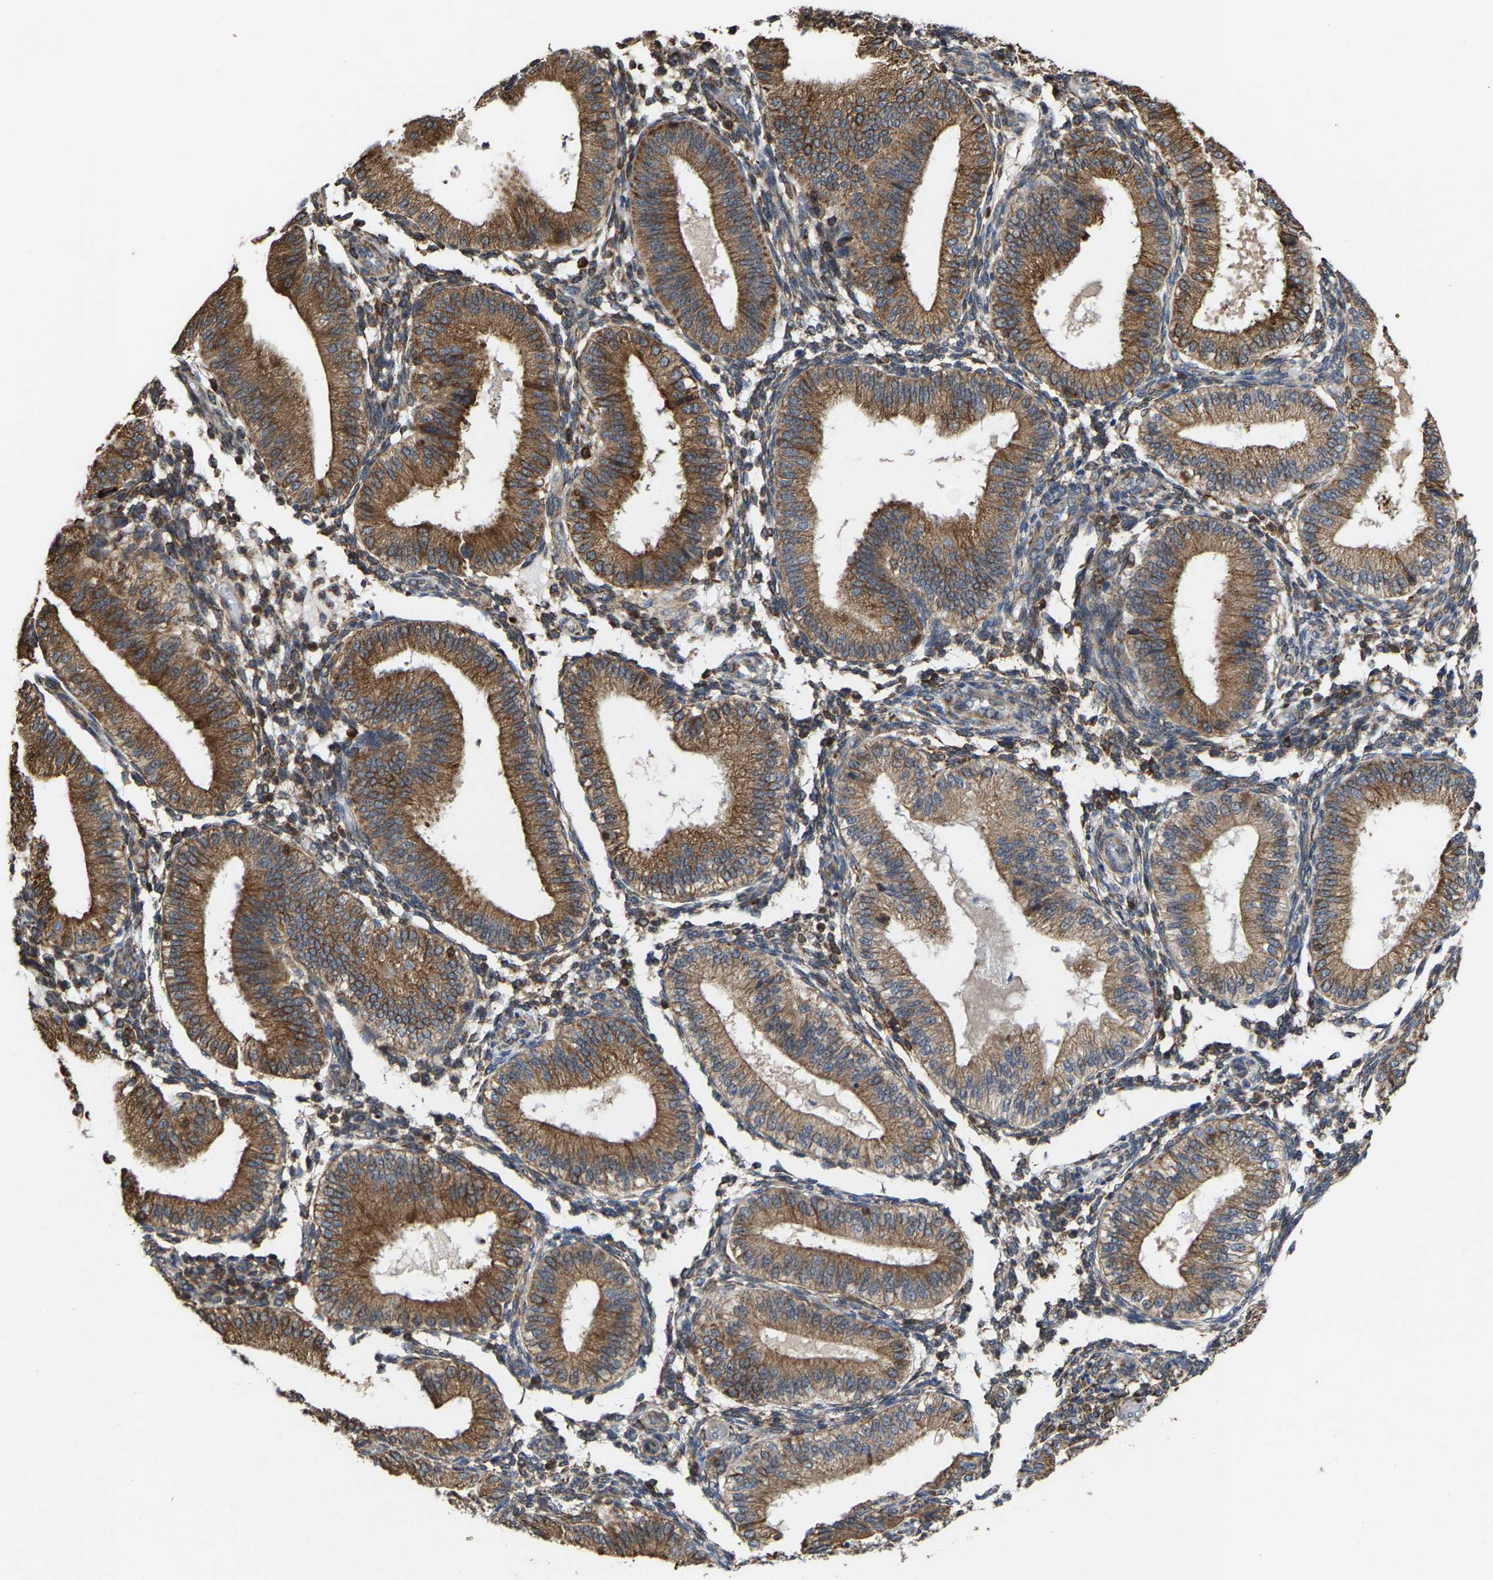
{"staining": {"intensity": "strong", "quantity": ">75%", "location": "cytoplasmic/membranous"}, "tissue": "endometrium", "cell_type": "Cells in endometrial stroma", "image_type": "normal", "snomed": [{"axis": "morphology", "description": "Normal tissue, NOS"}, {"axis": "topography", "description": "Endometrium"}], "caption": "Immunohistochemistry (IHC) micrograph of unremarkable human endometrium stained for a protein (brown), which demonstrates high levels of strong cytoplasmic/membranous expression in approximately >75% of cells in endometrial stroma.", "gene": "FGD3", "patient": {"sex": "female", "age": 39}}